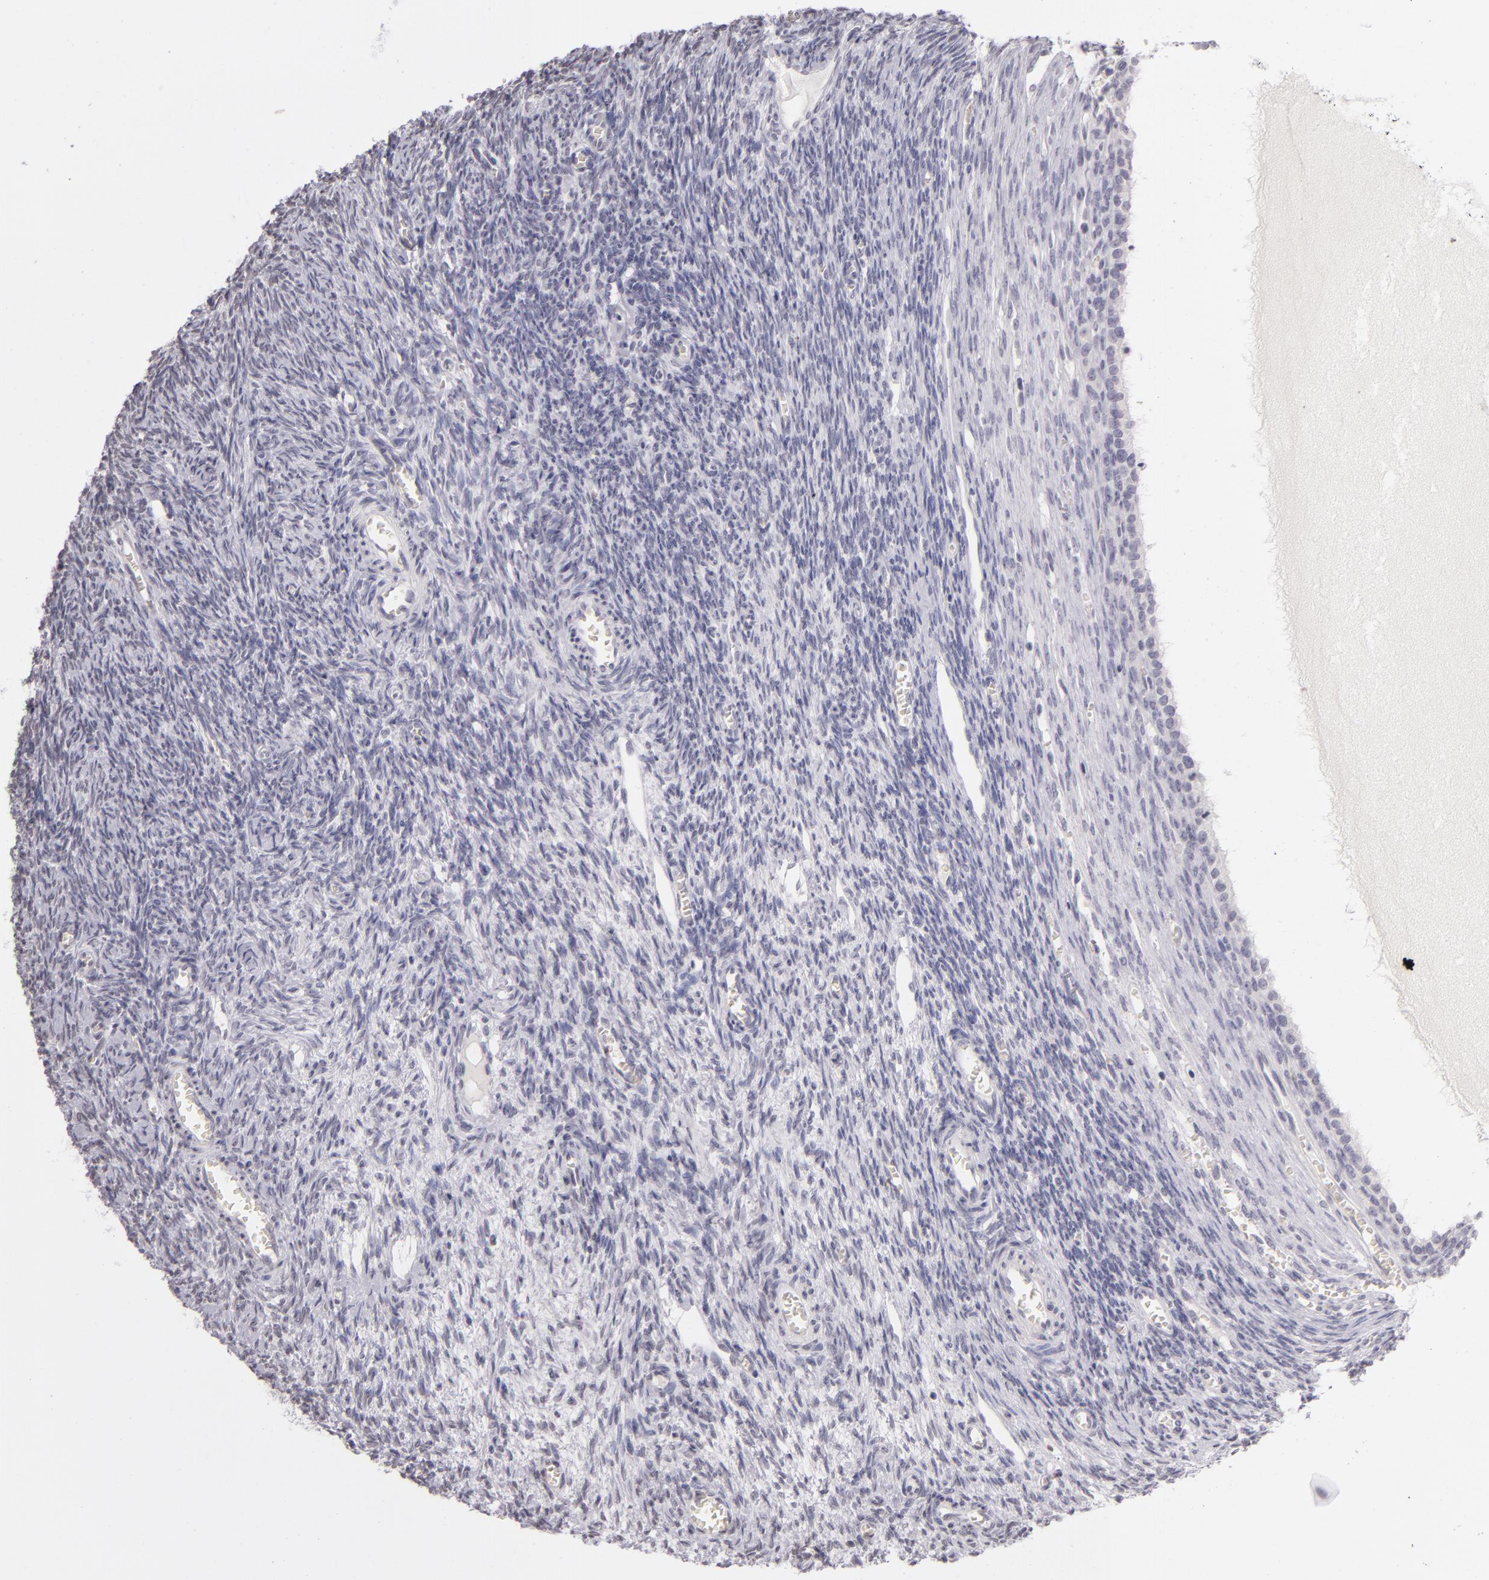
{"staining": {"intensity": "negative", "quantity": "none", "location": "none"}, "tissue": "ovary", "cell_type": "Ovarian stroma cells", "image_type": "normal", "snomed": [{"axis": "morphology", "description": "Normal tissue, NOS"}, {"axis": "topography", "description": "Ovary"}], "caption": "An IHC micrograph of normal ovary is shown. There is no staining in ovarian stroma cells of ovary.", "gene": "CD40", "patient": {"sex": "female", "age": 27}}